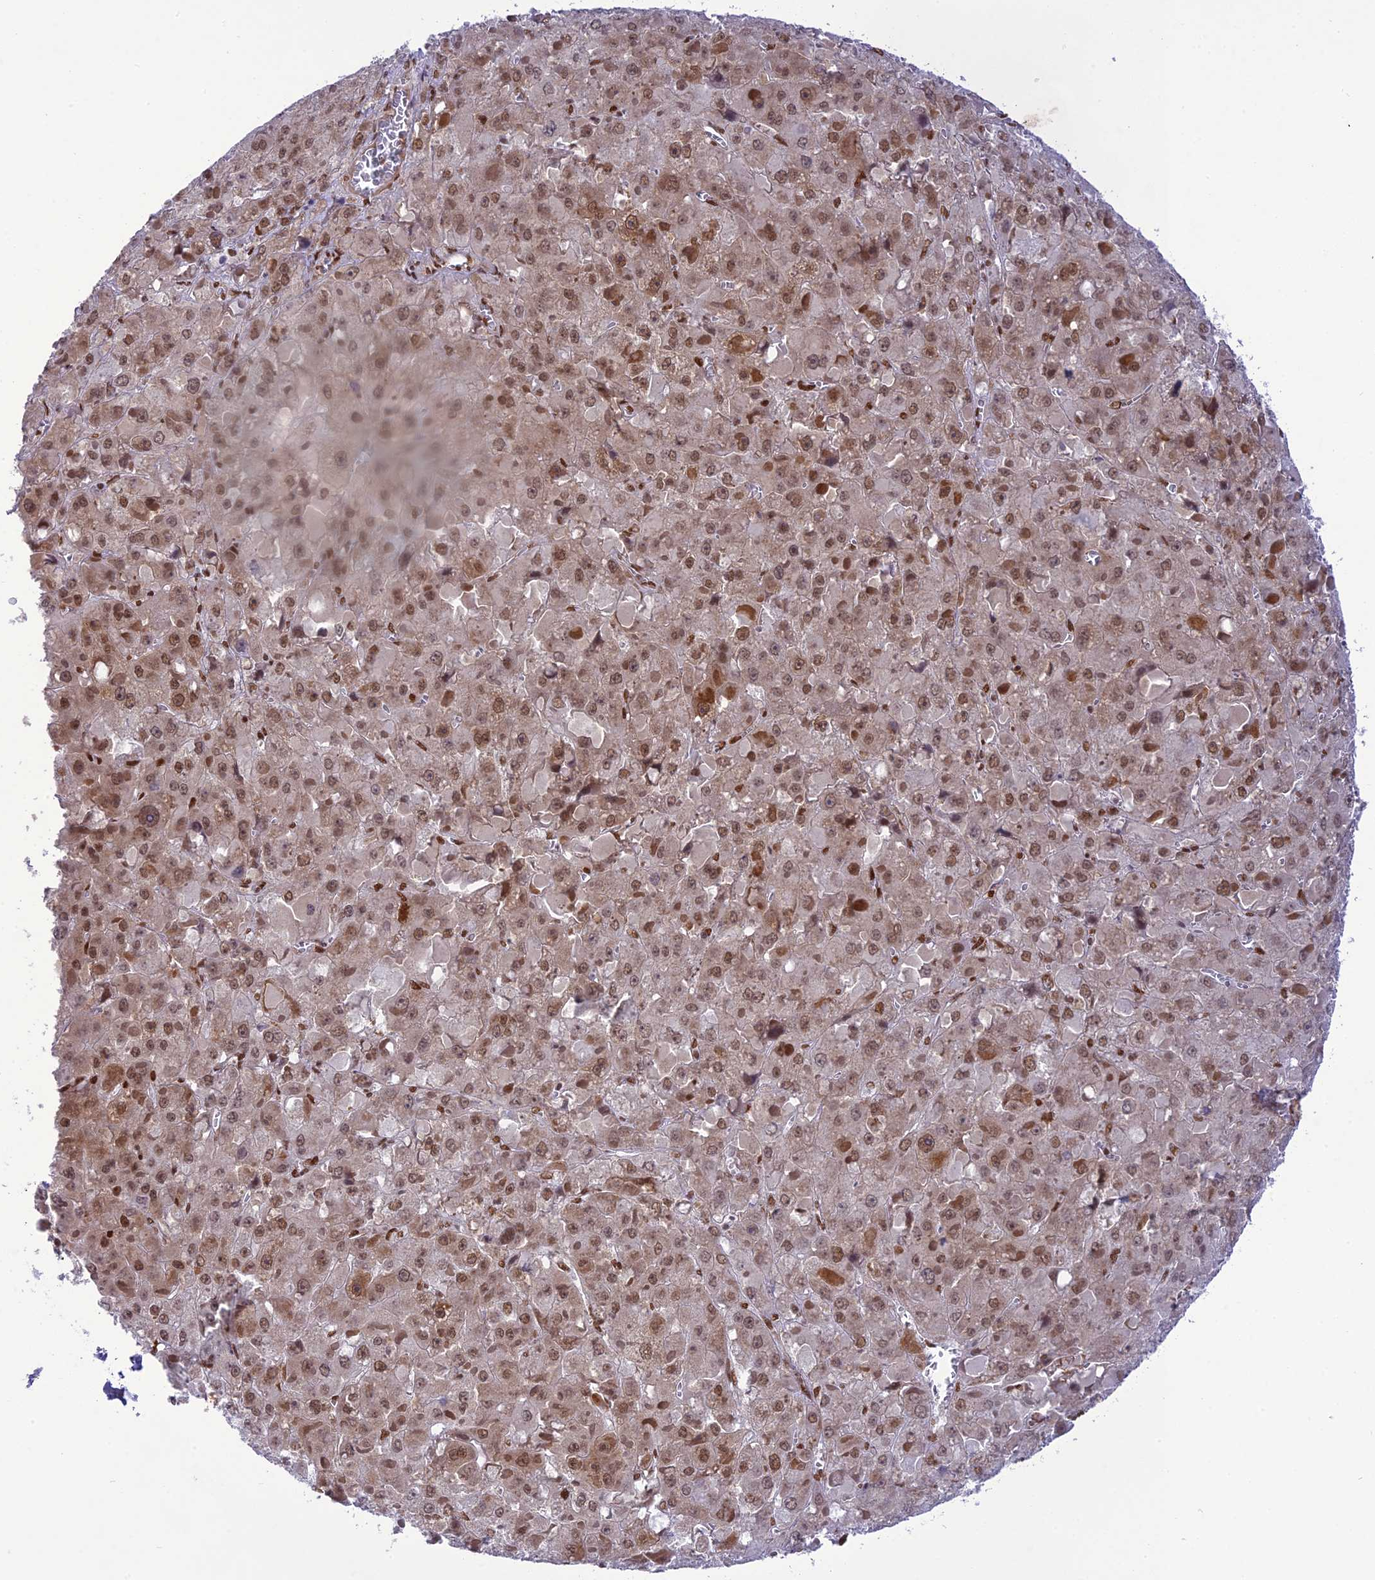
{"staining": {"intensity": "moderate", "quantity": ">75%", "location": "nuclear"}, "tissue": "liver cancer", "cell_type": "Tumor cells", "image_type": "cancer", "snomed": [{"axis": "morphology", "description": "Carcinoma, Hepatocellular, NOS"}, {"axis": "topography", "description": "Liver"}], "caption": "Liver hepatocellular carcinoma stained with a protein marker exhibits moderate staining in tumor cells.", "gene": "DDX1", "patient": {"sex": "female", "age": 73}}